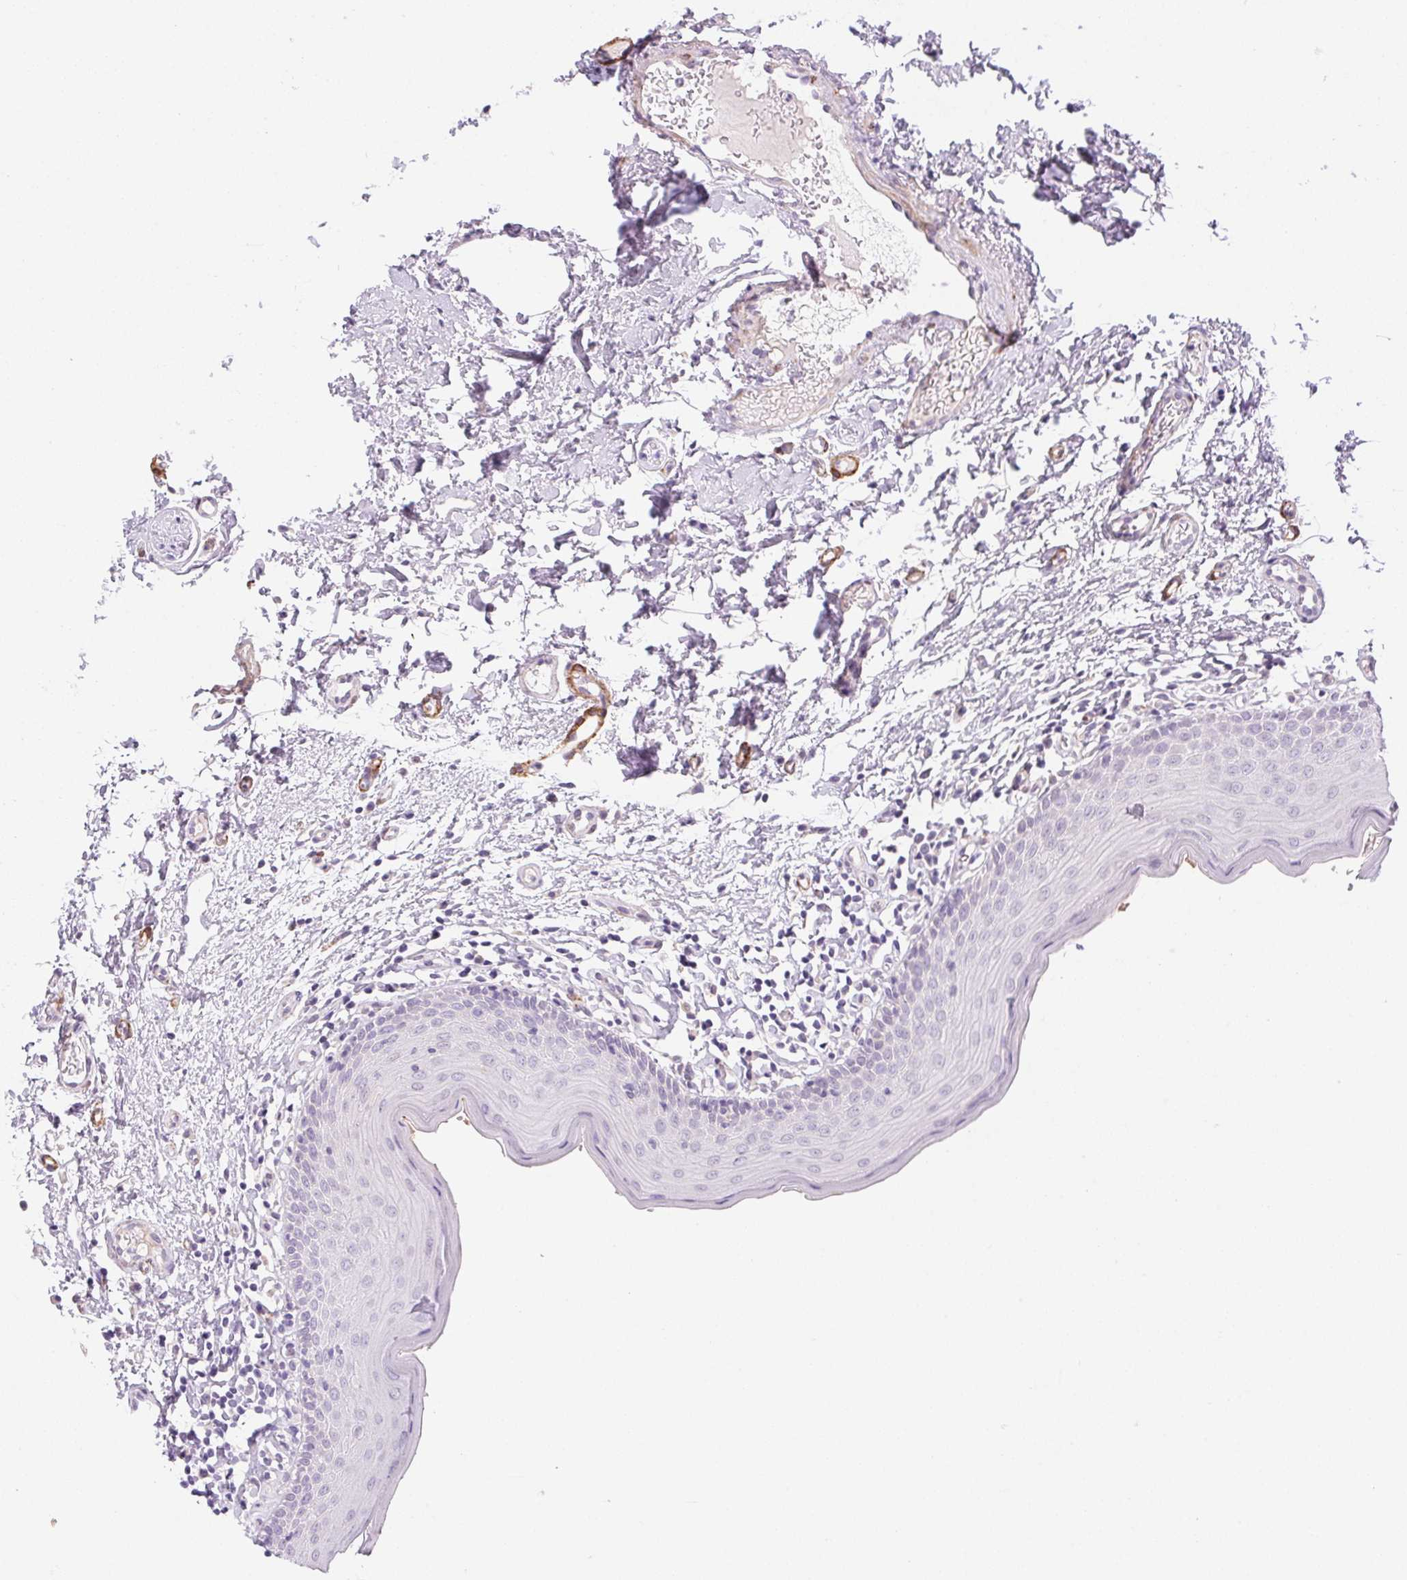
{"staining": {"intensity": "negative", "quantity": "none", "location": "none"}, "tissue": "oral mucosa", "cell_type": "Squamous epithelial cells", "image_type": "normal", "snomed": [{"axis": "morphology", "description": "Normal tissue, NOS"}, {"axis": "topography", "description": "Oral tissue"}, {"axis": "topography", "description": "Tounge, NOS"}], "caption": "This photomicrograph is of normal oral mucosa stained with immunohistochemistry to label a protein in brown with the nuclei are counter-stained blue. There is no expression in squamous epithelial cells.", "gene": "HRC", "patient": {"sex": "female", "age": 58}}